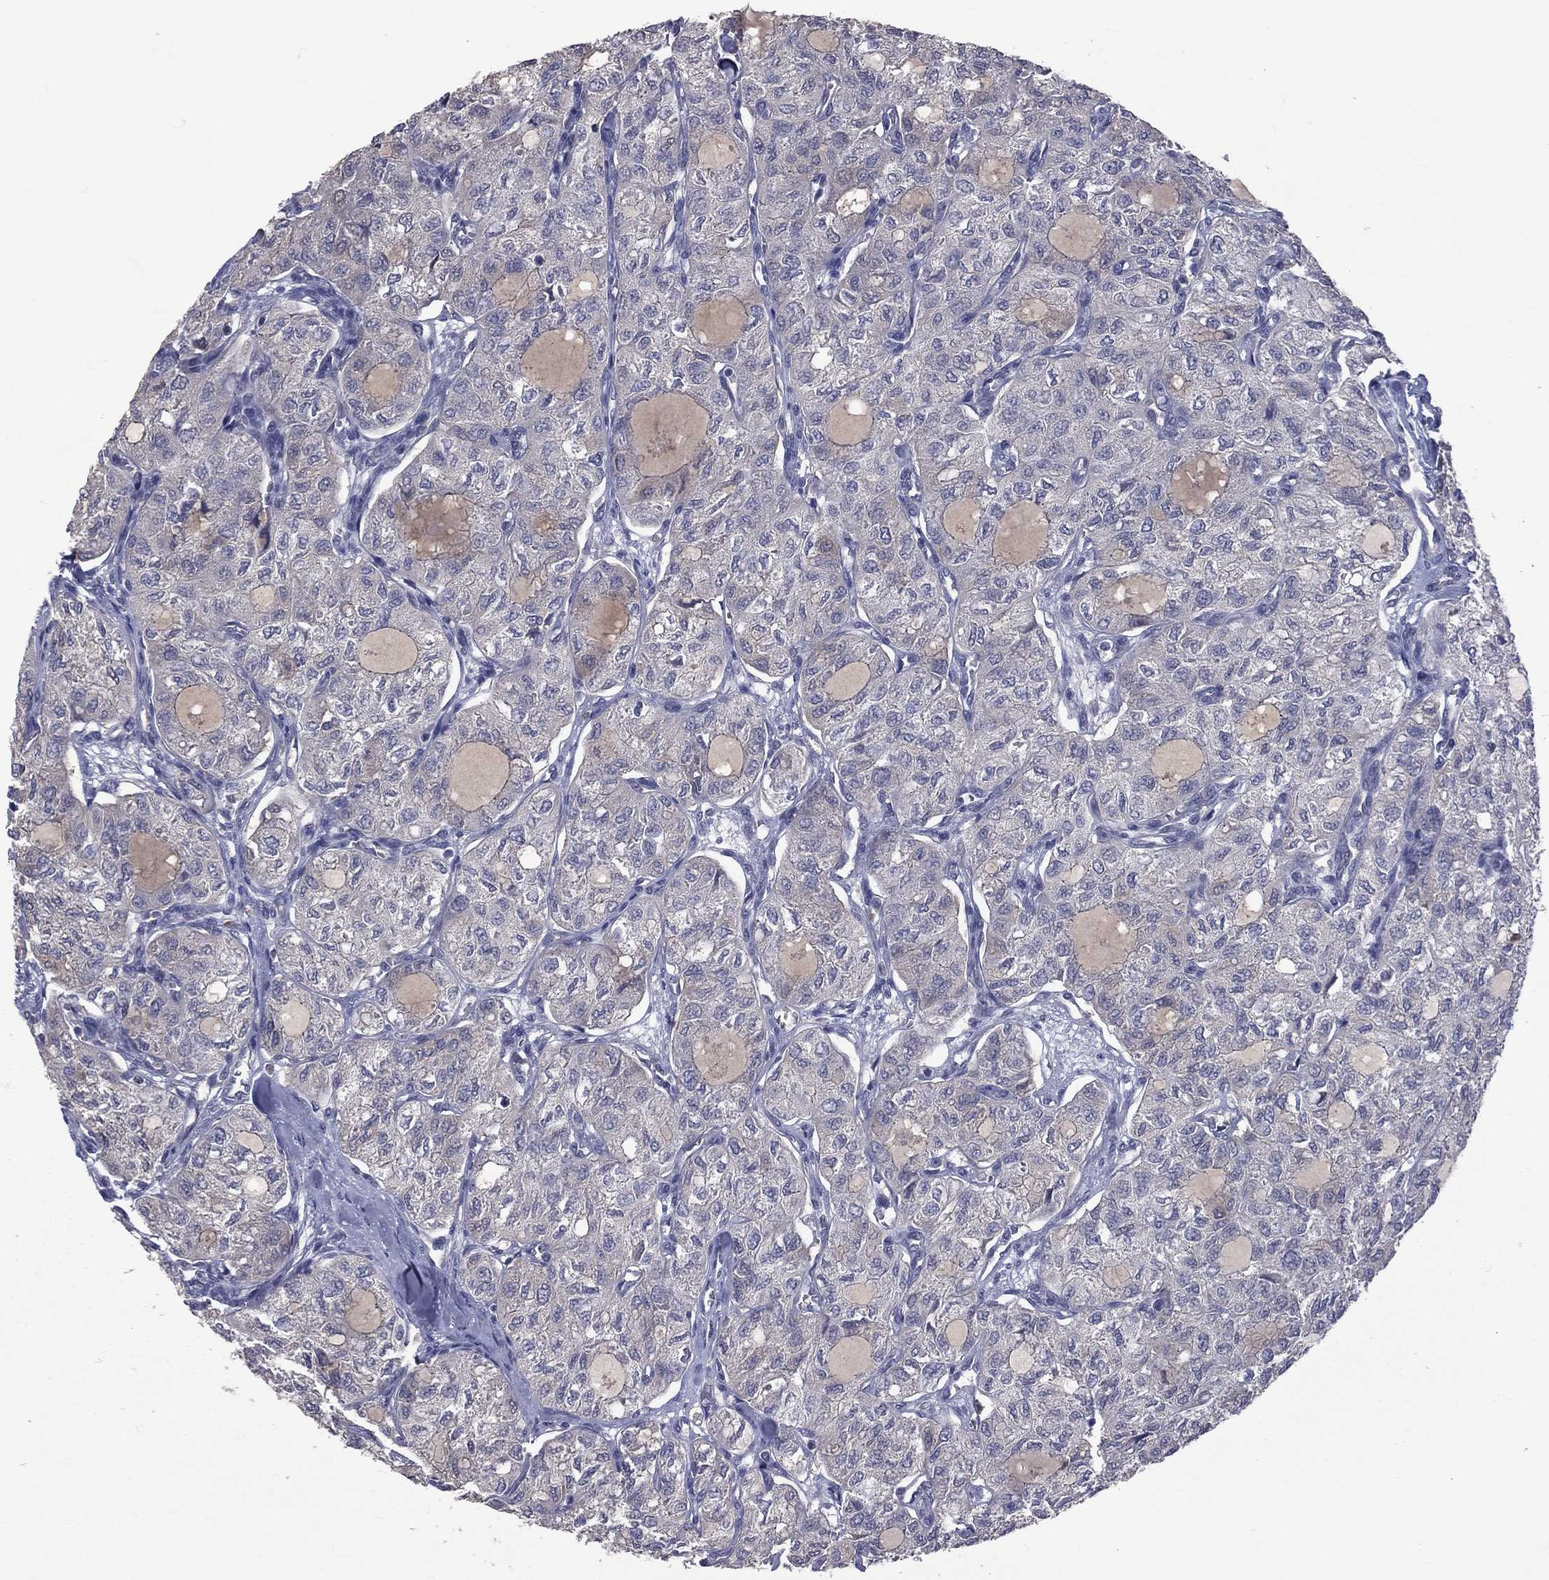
{"staining": {"intensity": "negative", "quantity": "none", "location": "none"}, "tissue": "thyroid cancer", "cell_type": "Tumor cells", "image_type": "cancer", "snomed": [{"axis": "morphology", "description": "Follicular adenoma carcinoma, NOS"}, {"axis": "topography", "description": "Thyroid gland"}], "caption": "Photomicrograph shows no protein positivity in tumor cells of thyroid cancer (follicular adenoma carcinoma) tissue.", "gene": "DSG4", "patient": {"sex": "male", "age": 75}}